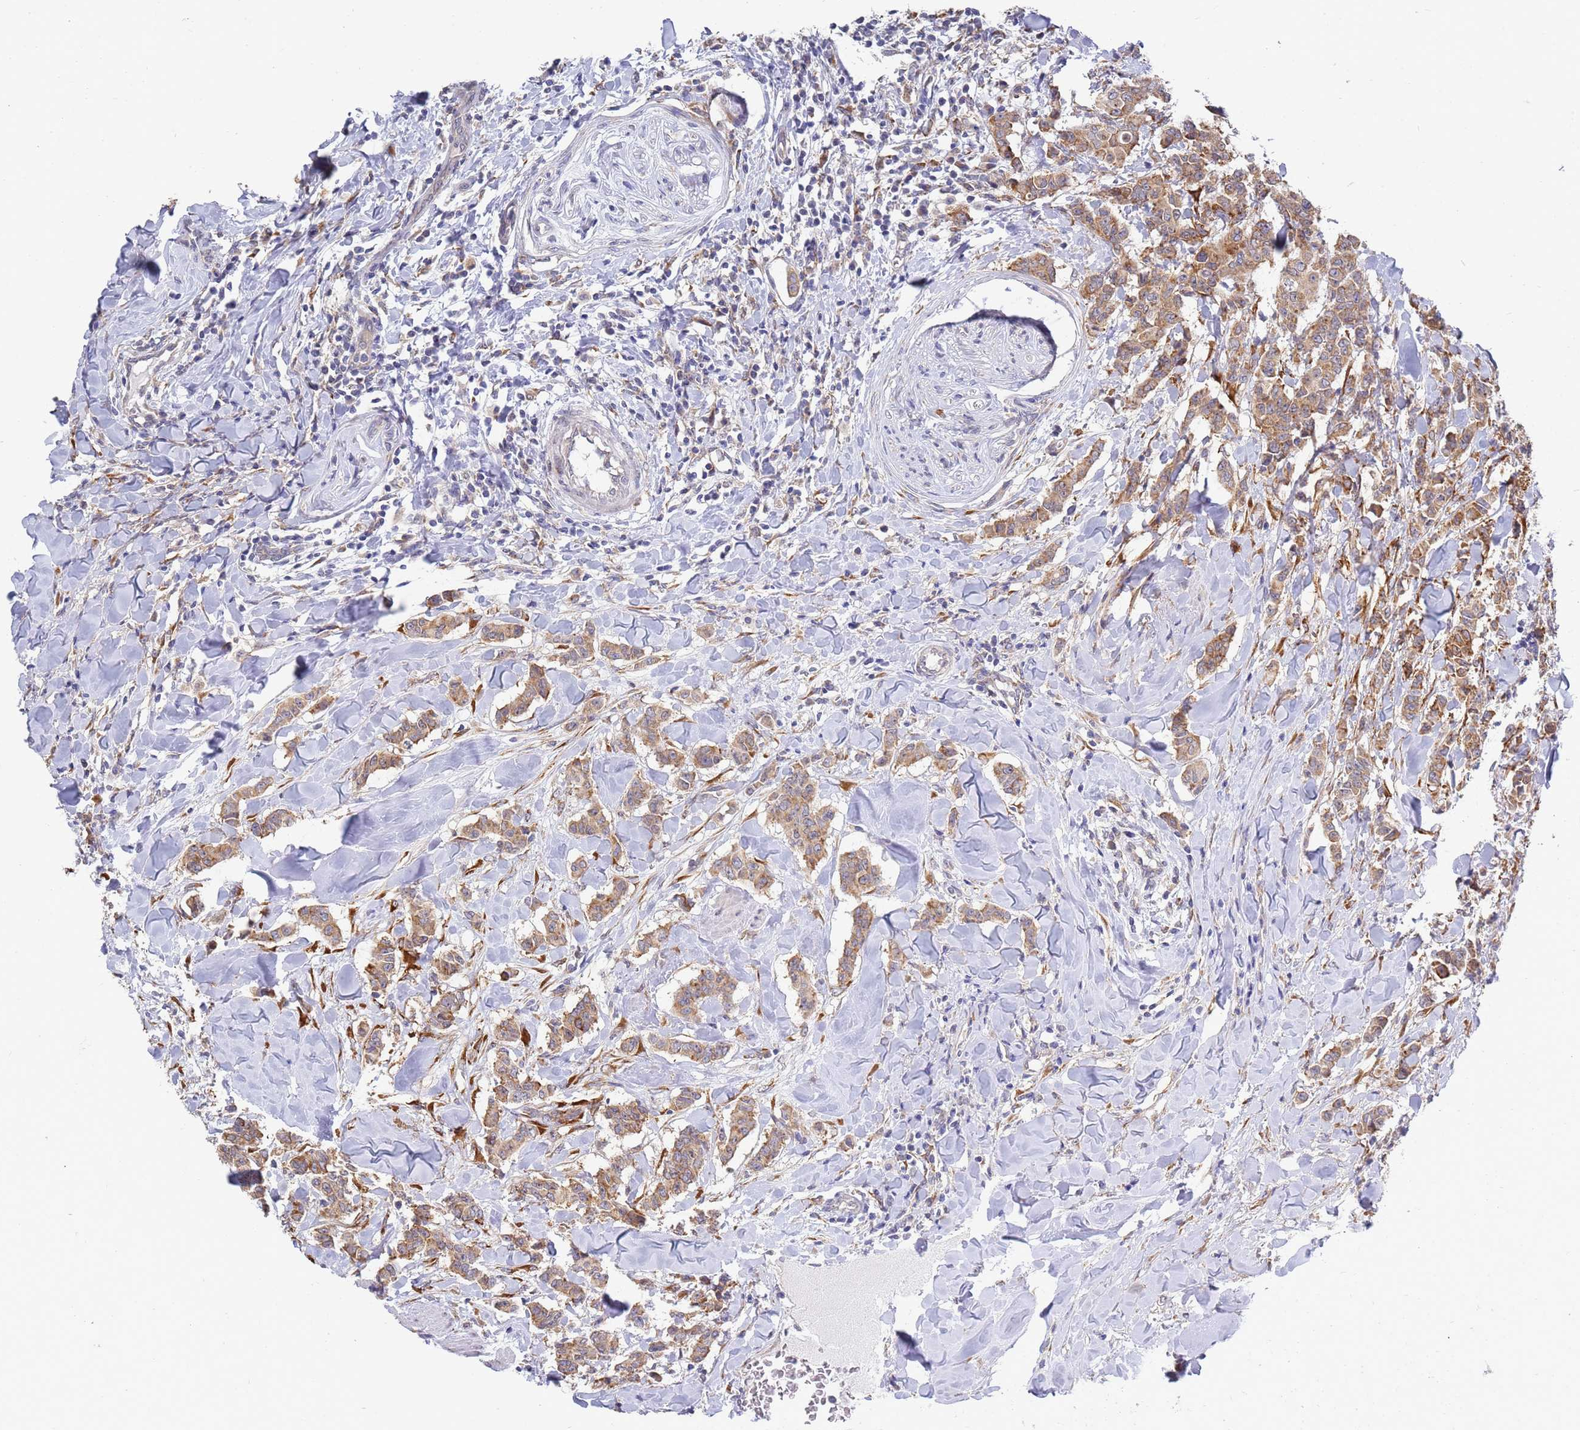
{"staining": {"intensity": "moderate", "quantity": ">75%", "location": "cytoplasmic/membranous"}, "tissue": "breast cancer", "cell_type": "Tumor cells", "image_type": "cancer", "snomed": [{"axis": "morphology", "description": "Duct carcinoma"}, {"axis": "topography", "description": "Breast"}], "caption": "A brown stain labels moderate cytoplasmic/membranous staining of a protein in breast invasive ductal carcinoma tumor cells. (Stains: DAB (3,3'-diaminobenzidine) in brown, nuclei in blue, Microscopy: brightfield microscopy at high magnification).", "gene": "VRK2", "patient": {"sex": "female", "age": 40}}